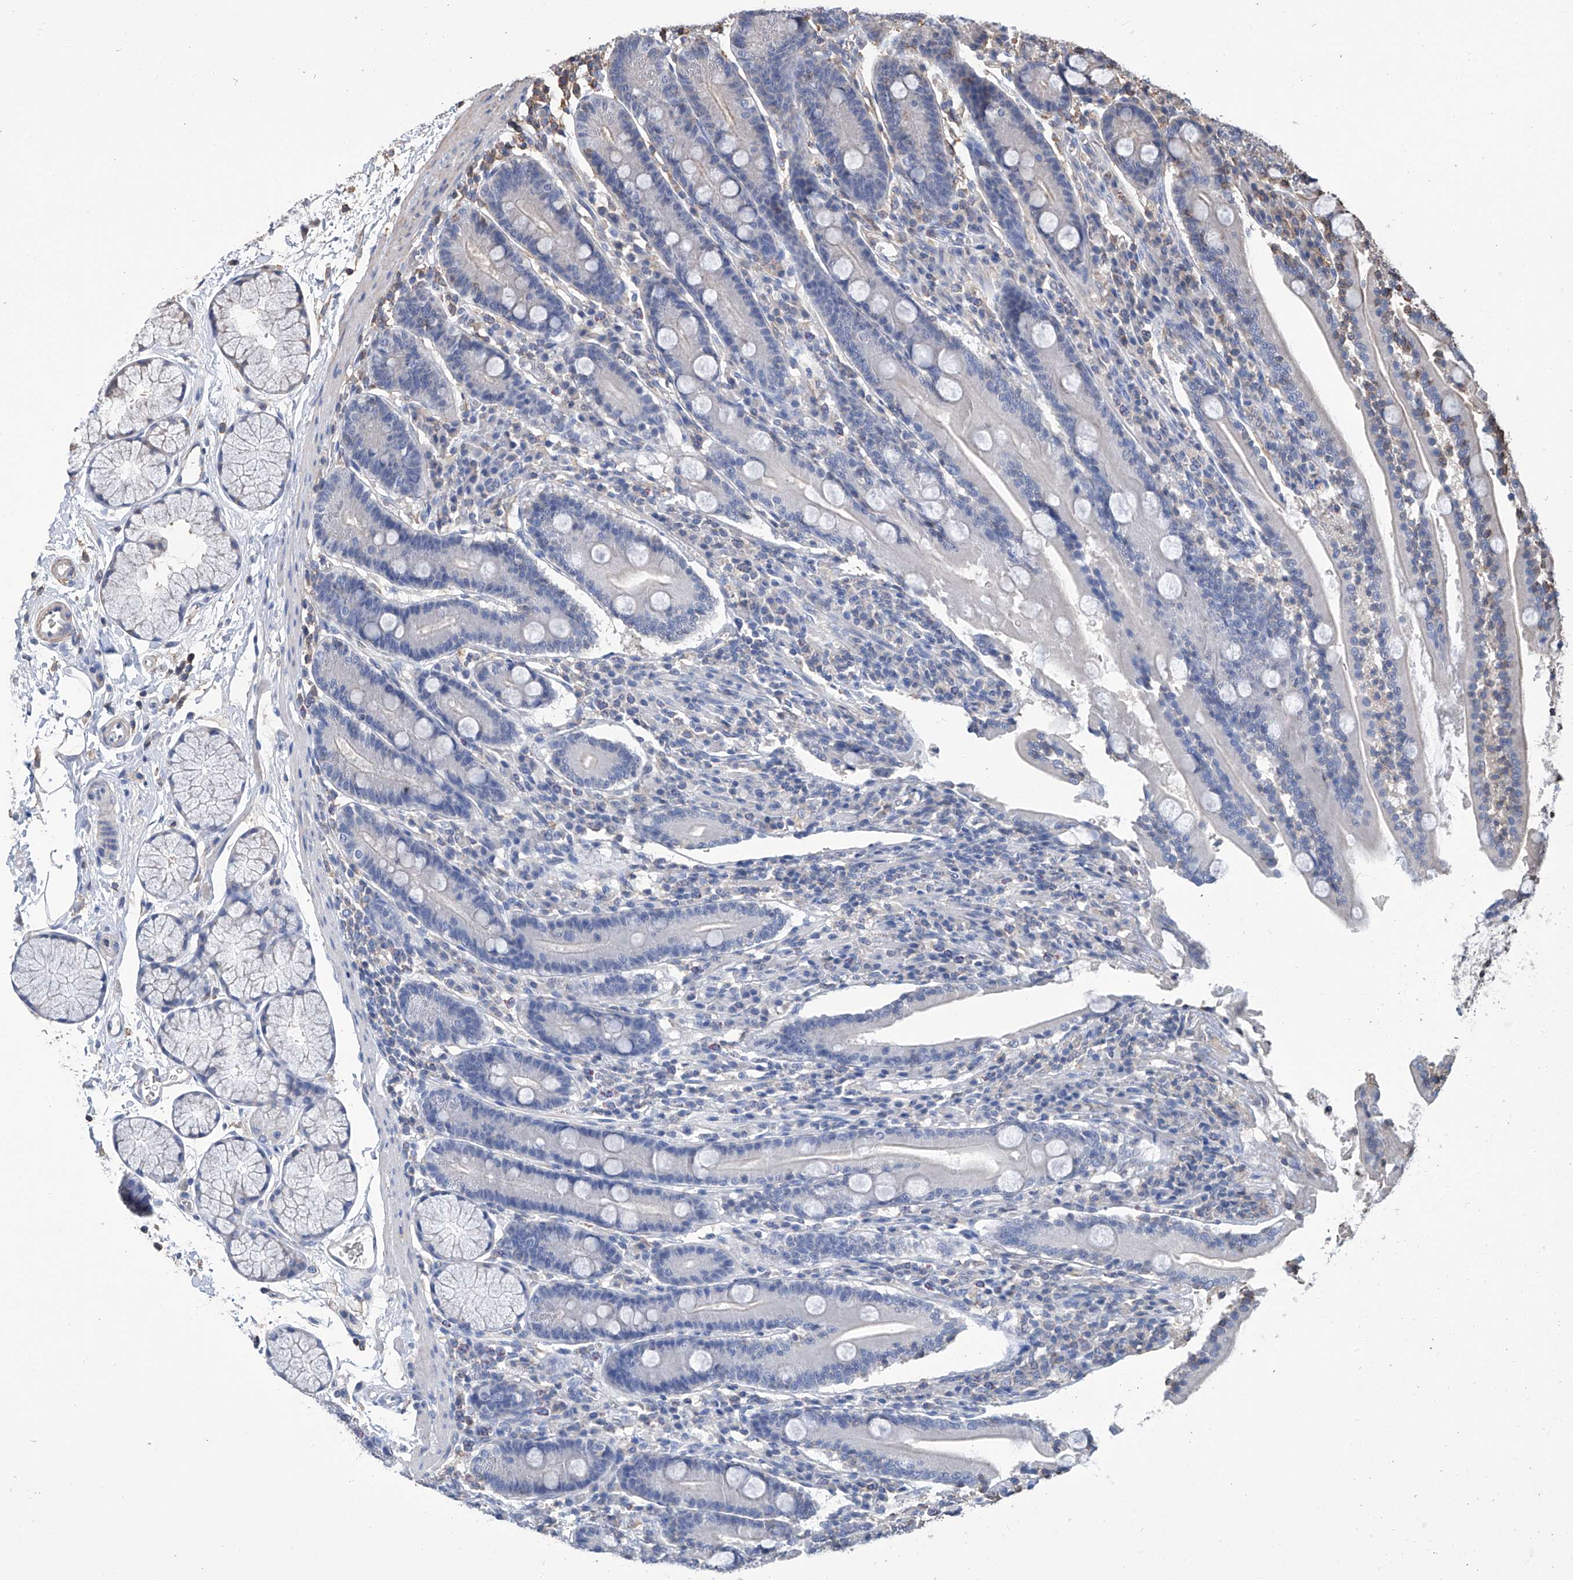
{"staining": {"intensity": "negative", "quantity": "none", "location": "none"}, "tissue": "duodenum", "cell_type": "Glandular cells", "image_type": "normal", "snomed": [{"axis": "morphology", "description": "Normal tissue, NOS"}, {"axis": "topography", "description": "Duodenum"}], "caption": "Image shows no significant protein positivity in glandular cells of benign duodenum.", "gene": "GPT", "patient": {"sex": "male", "age": 35}}